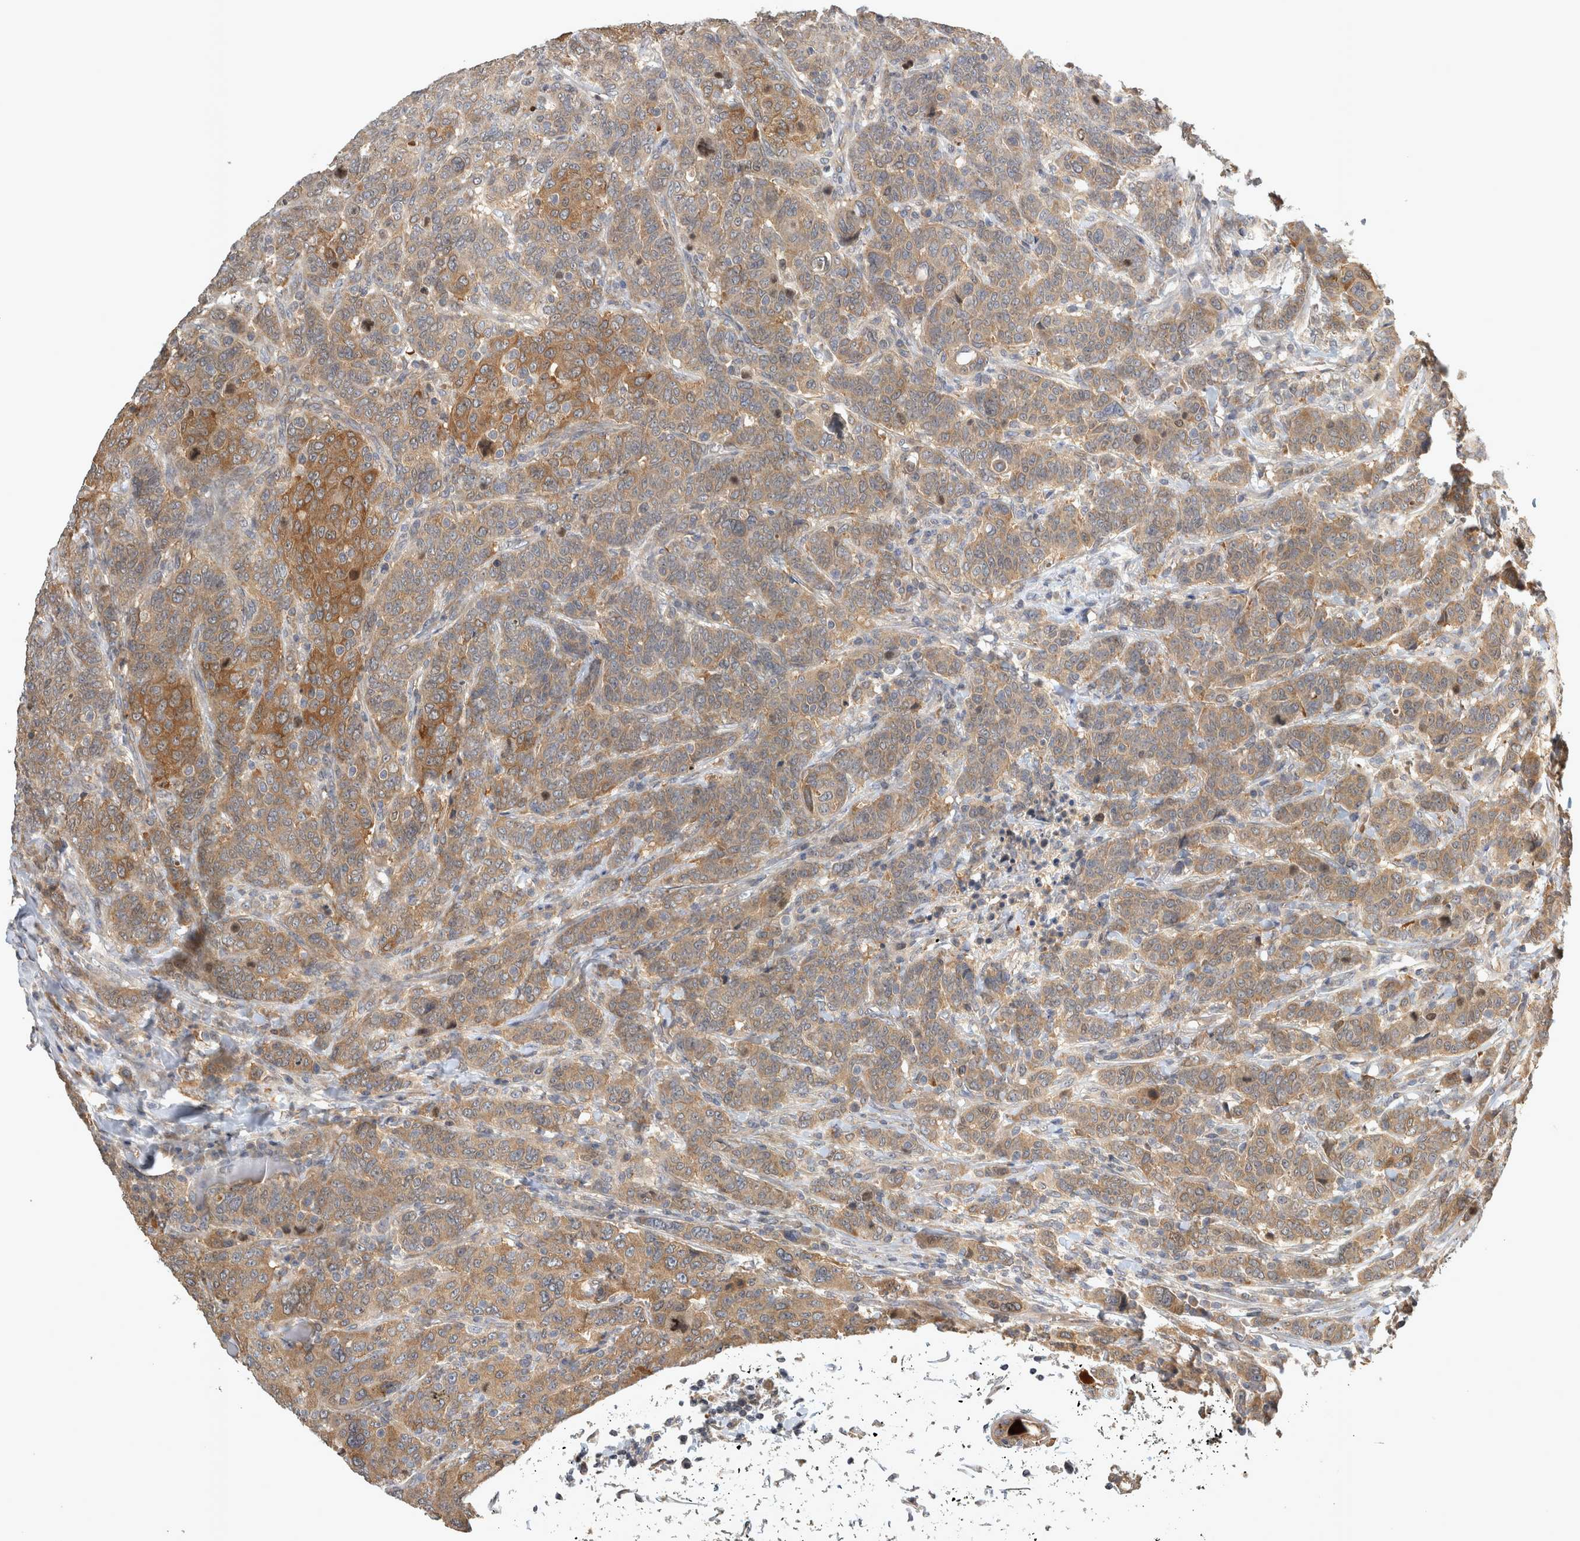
{"staining": {"intensity": "moderate", "quantity": ">75%", "location": "cytoplasmic/membranous"}, "tissue": "breast cancer", "cell_type": "Tumor cells", "image_type": "cancer", "snomed": [{"axis": "morphology", "description": "Duct carcinoma"}, {"axis": "topography", "description": "Breast"}], "caption": "Brown immunohistochemical staining in human infiltrating ductal carcinoma (breast) exhibits moderate cytoplasmic/membranous staining in about >75% of tumor cells.", "gene": "TRMT61B", "patient": {"sex": "female", "age": 37}}